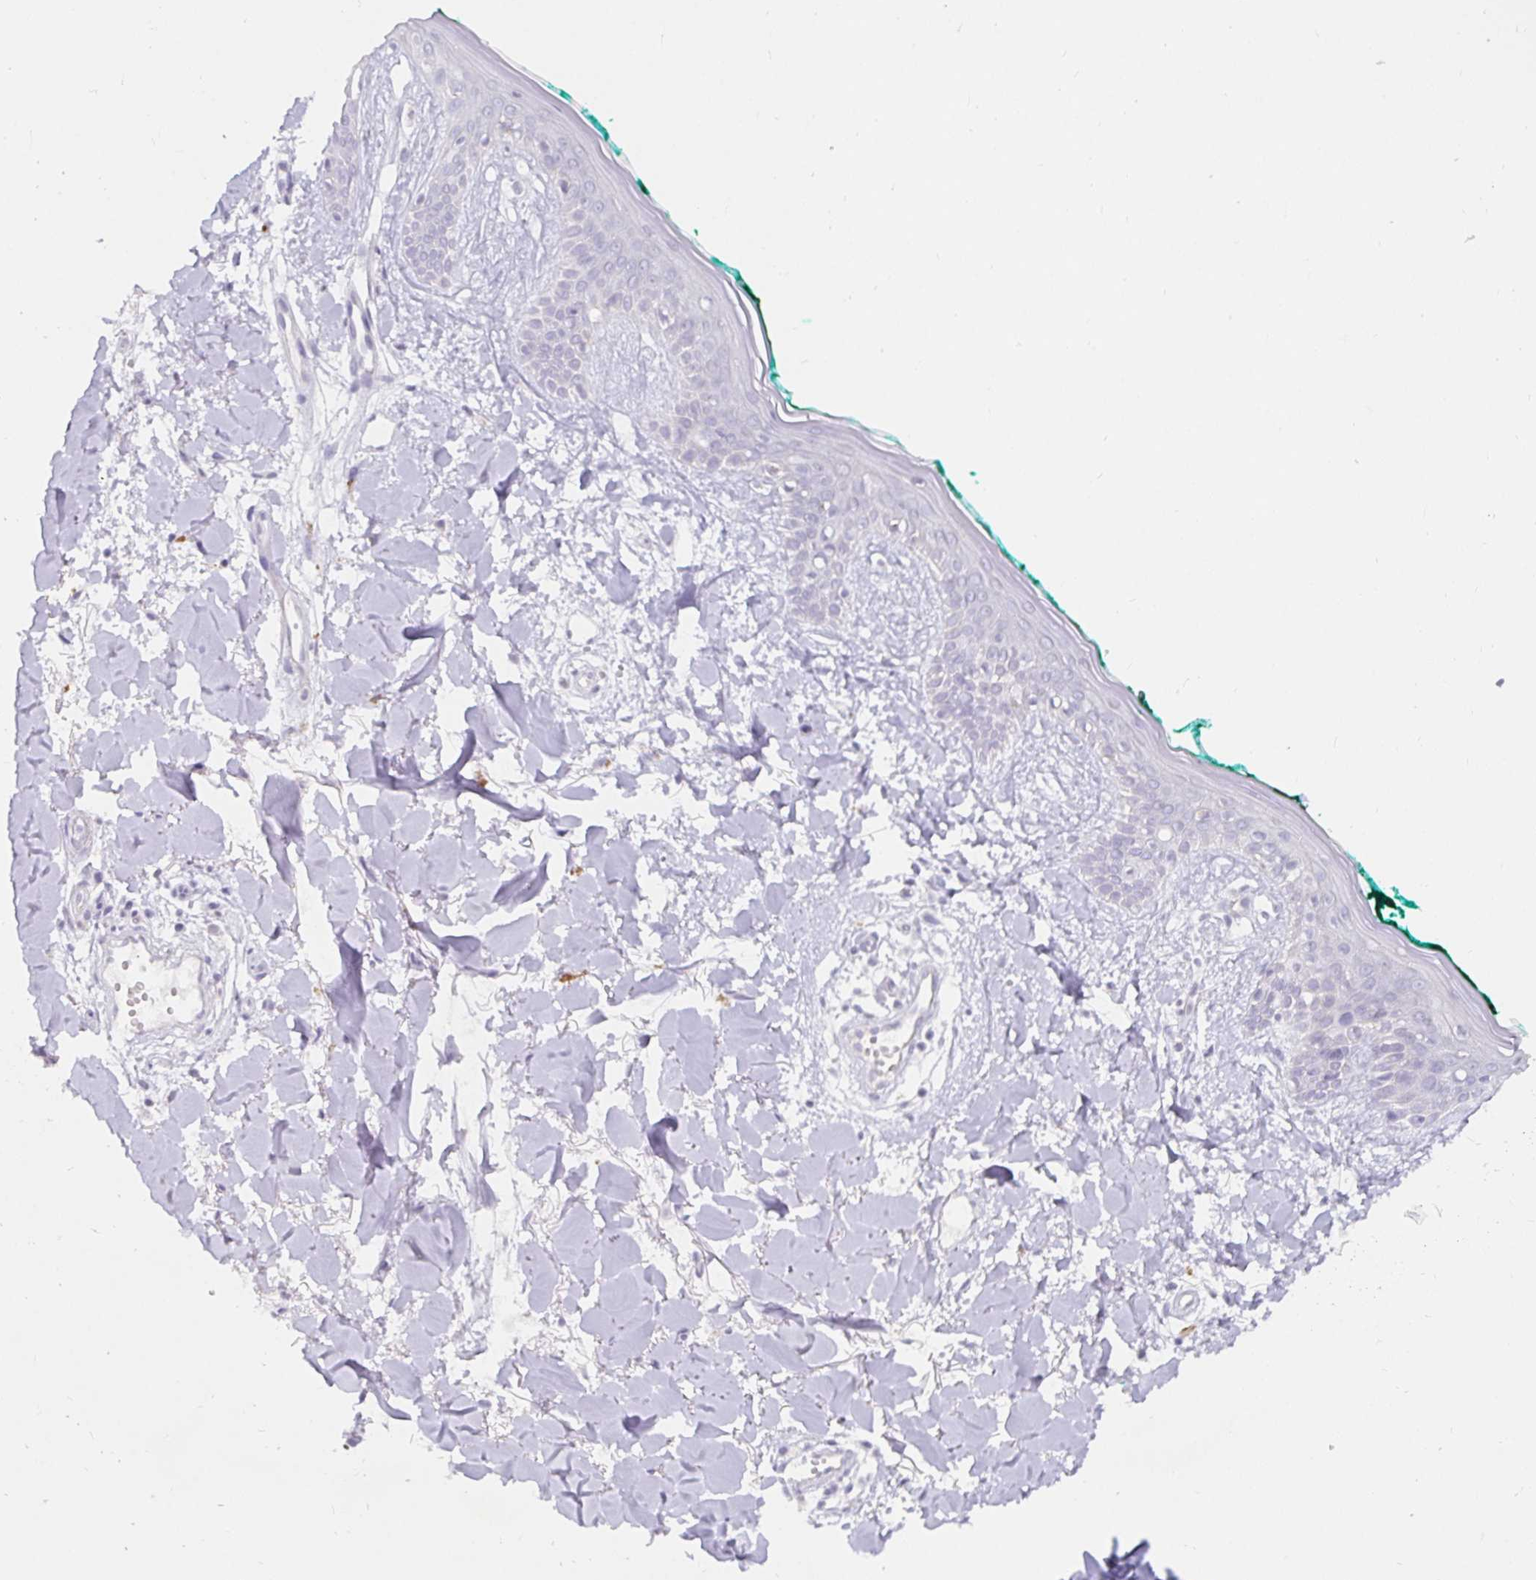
{"staining": {"intensity": "negative", "quantity": "none", "location": "none"}, "tissue": "skin", "cell_type": "Fibroblasts", "image_type": "normal", "snomed": [{"axis": "morphology", "description": "Normal tissue, NOS"}, {"axis": "topography", "description": "Skin"}], "caption": "IHC micrograph of normal skin: skin stained with DAB reveals no significant protein staining in fibroblasts.", "gene": "PDX1", "patient": {"sex": "female", "age": 34}}